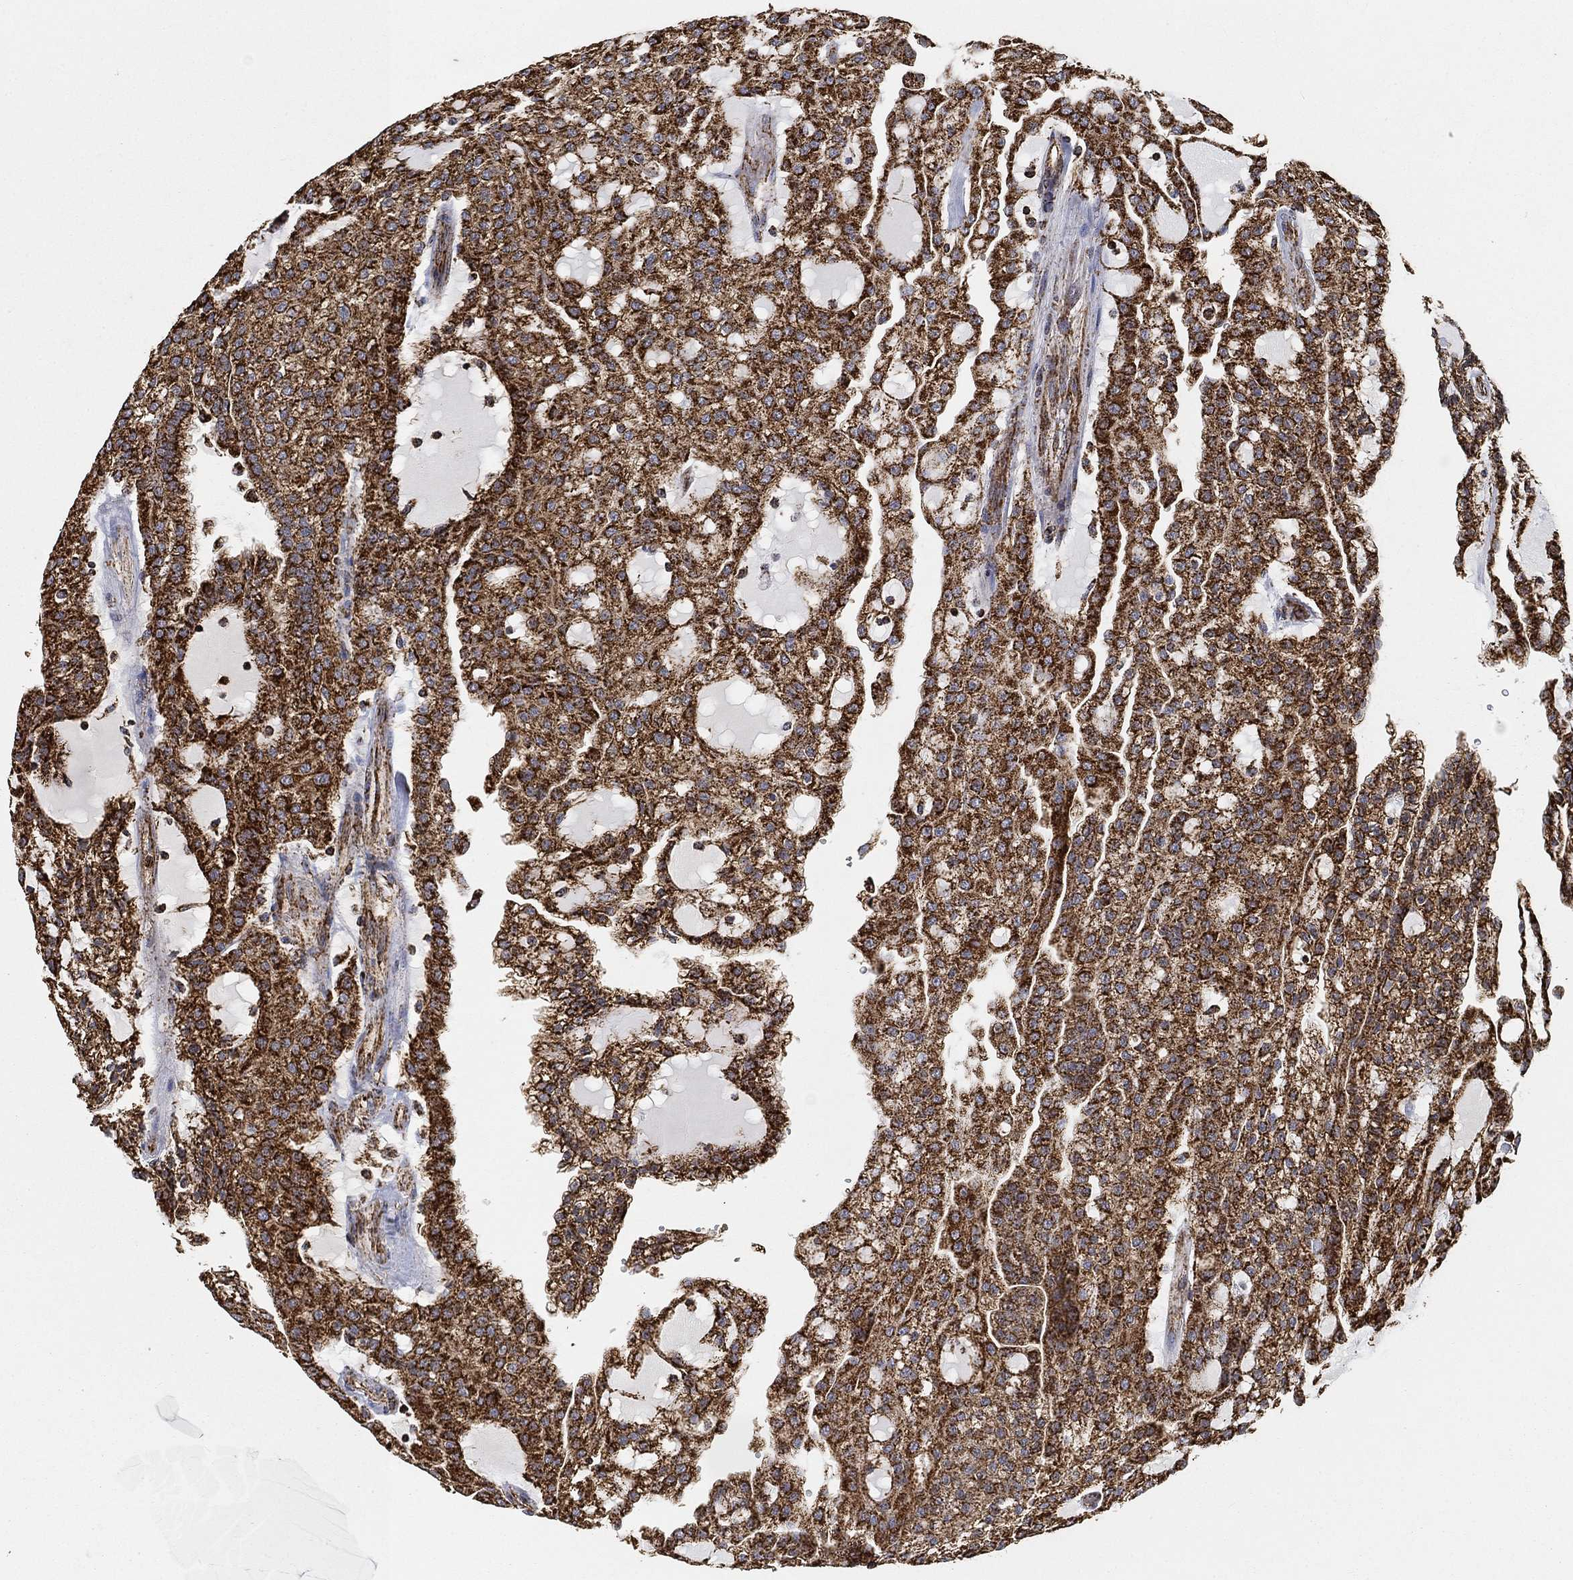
{"staining": {"intensity": "strong", "quantity": ">75%", "location": "cytoplasmic/membranous"}, "tissue": "renal cancer", "cell_type": "Tumor cells", "image_type": "cancer", "snomed": [{"axis": "morphology", "description": "Adenocarcinoma, NOS"}, {"axis": "topography", "description": "Kidney"}], "caption": "Renal cancer tissue demonstrates strong cytoplasmic/membranous staining in about >75% of tumor cells, visualized by immunohistochemistry.", "gene": "SLC38A7", "patient": {"sex": "male", "age": 63}}